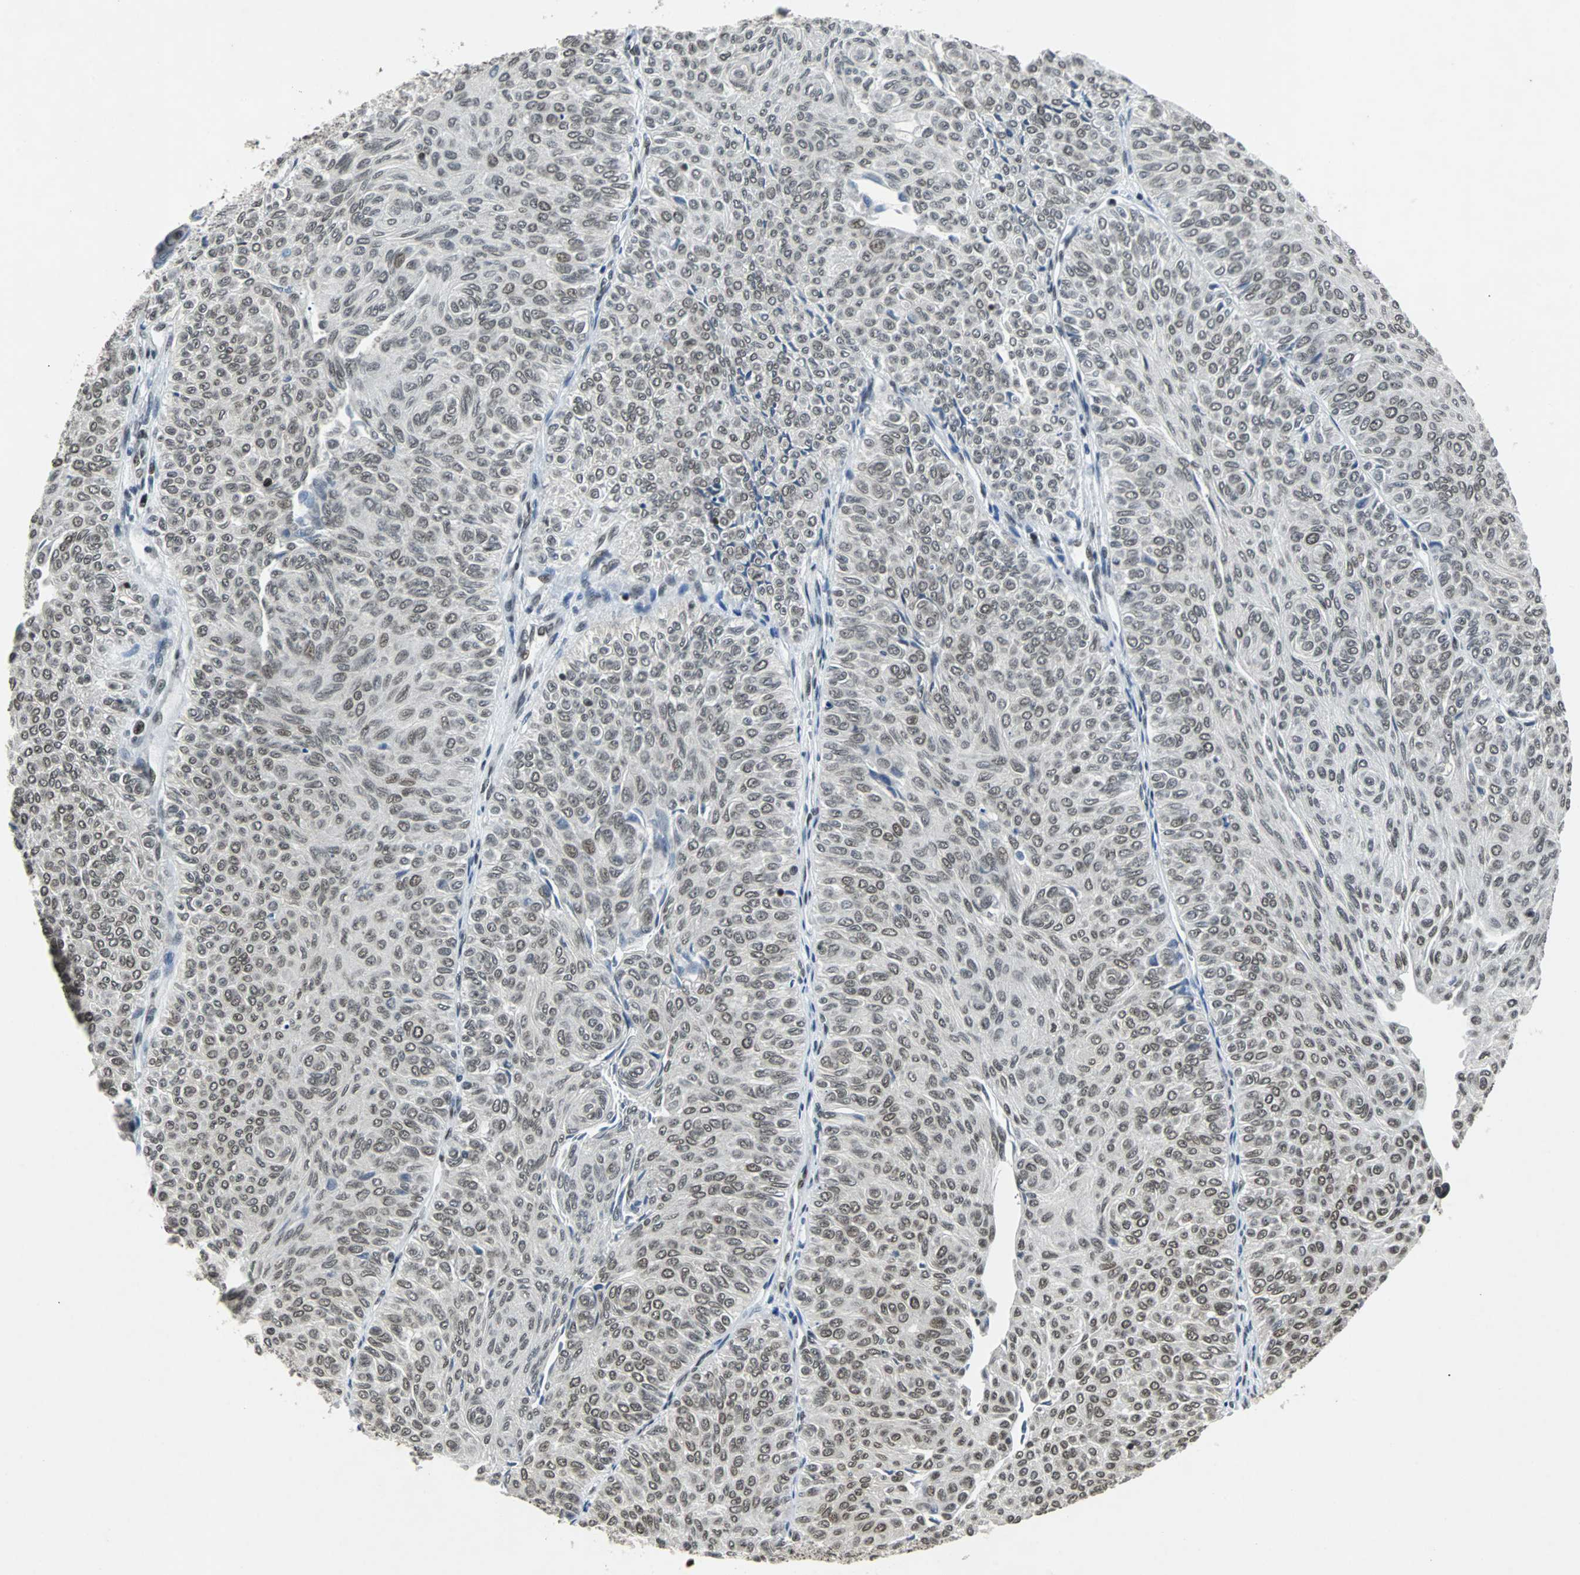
{"staining": {"intensity": "strong", "quantity": ">75%", "location": "nuclear"}, "tissue": "urothelial cancer", "cell_type": "Tumor cells", "image_type": "cancer", "snomed": [{"axis": "morphology", "description": "Urothelial carcinoma, Low grade"}, {"axis": "topography", "description": "Urinary bladder"}], "caption": "High-magnification brightfield microscopy of urothelial carcinoma (low-grade) stained with DAB (3,3'-diaminobenzidine) (brown) and counterstained with hematoxylin (blue). tumor cells exhibit strong nuclear expression is identified in approximately>75% of cells.", "gene": "GATAD2A", "patient": {"sex": "male", "age": 78}}